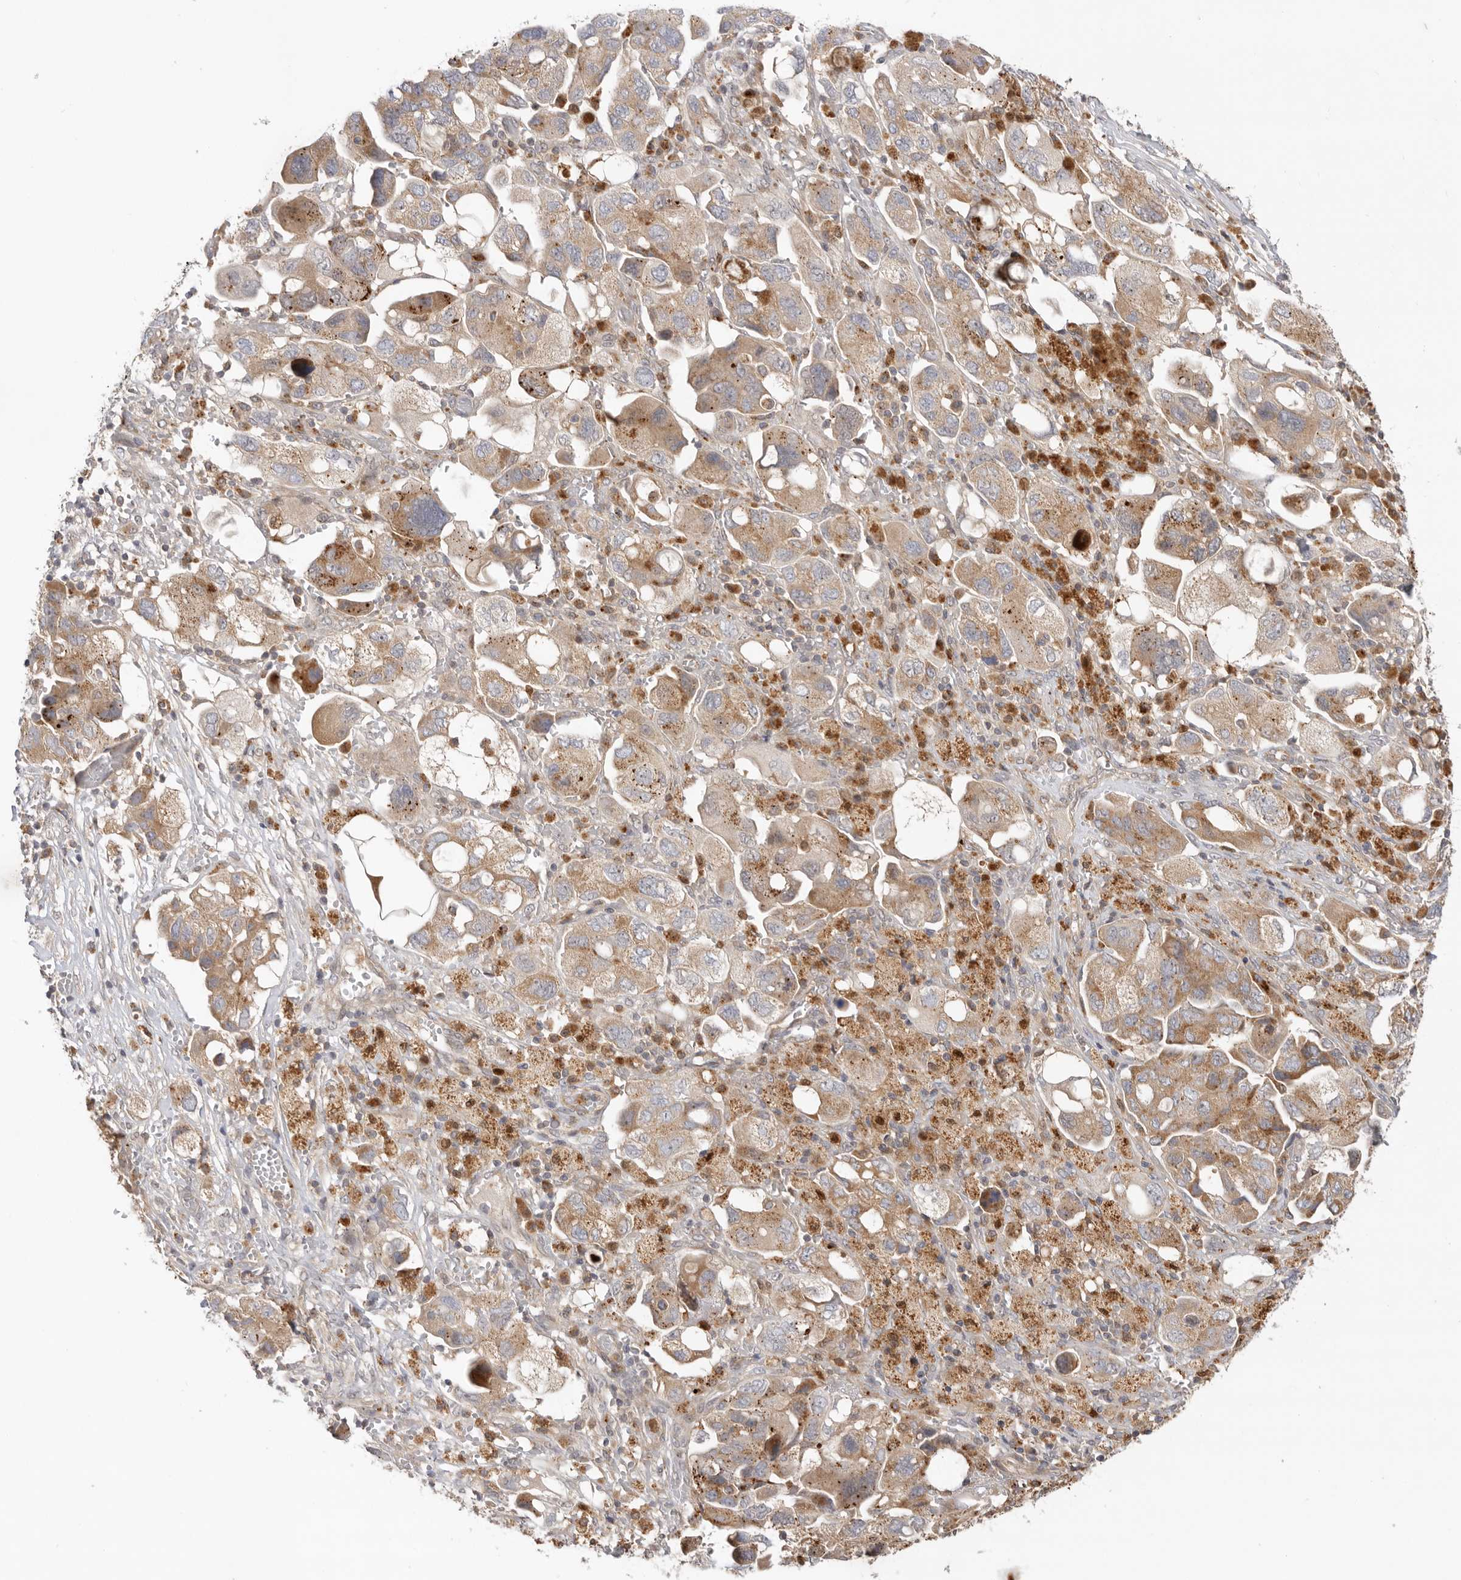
{"staining": {"intensity": "moderate", "quantity": ">75%", "location": "cytoplasmic/membranous,nuclear"}, "tissue": "ovarian cancer", "cell_type": "Tumor cells", "image_type": "cancer", "snomed": [{"axis": "morphology", "description": "Carcinoma, NOS"}, {"axis": "morphology", "description": "Cystadenocarcinoma, serous, NOS"}, {"axis": "topography", "description": "Ovary"}], "caption": "Protein positivity by immunohistochemistry demonstrates moderate cytoplasmic/membranous and nuclear staining in approximately >75% of tumor cells in ovarian carcinoma.", "gene": "GNE", "patient": {"sex": "female", "age": 69}}